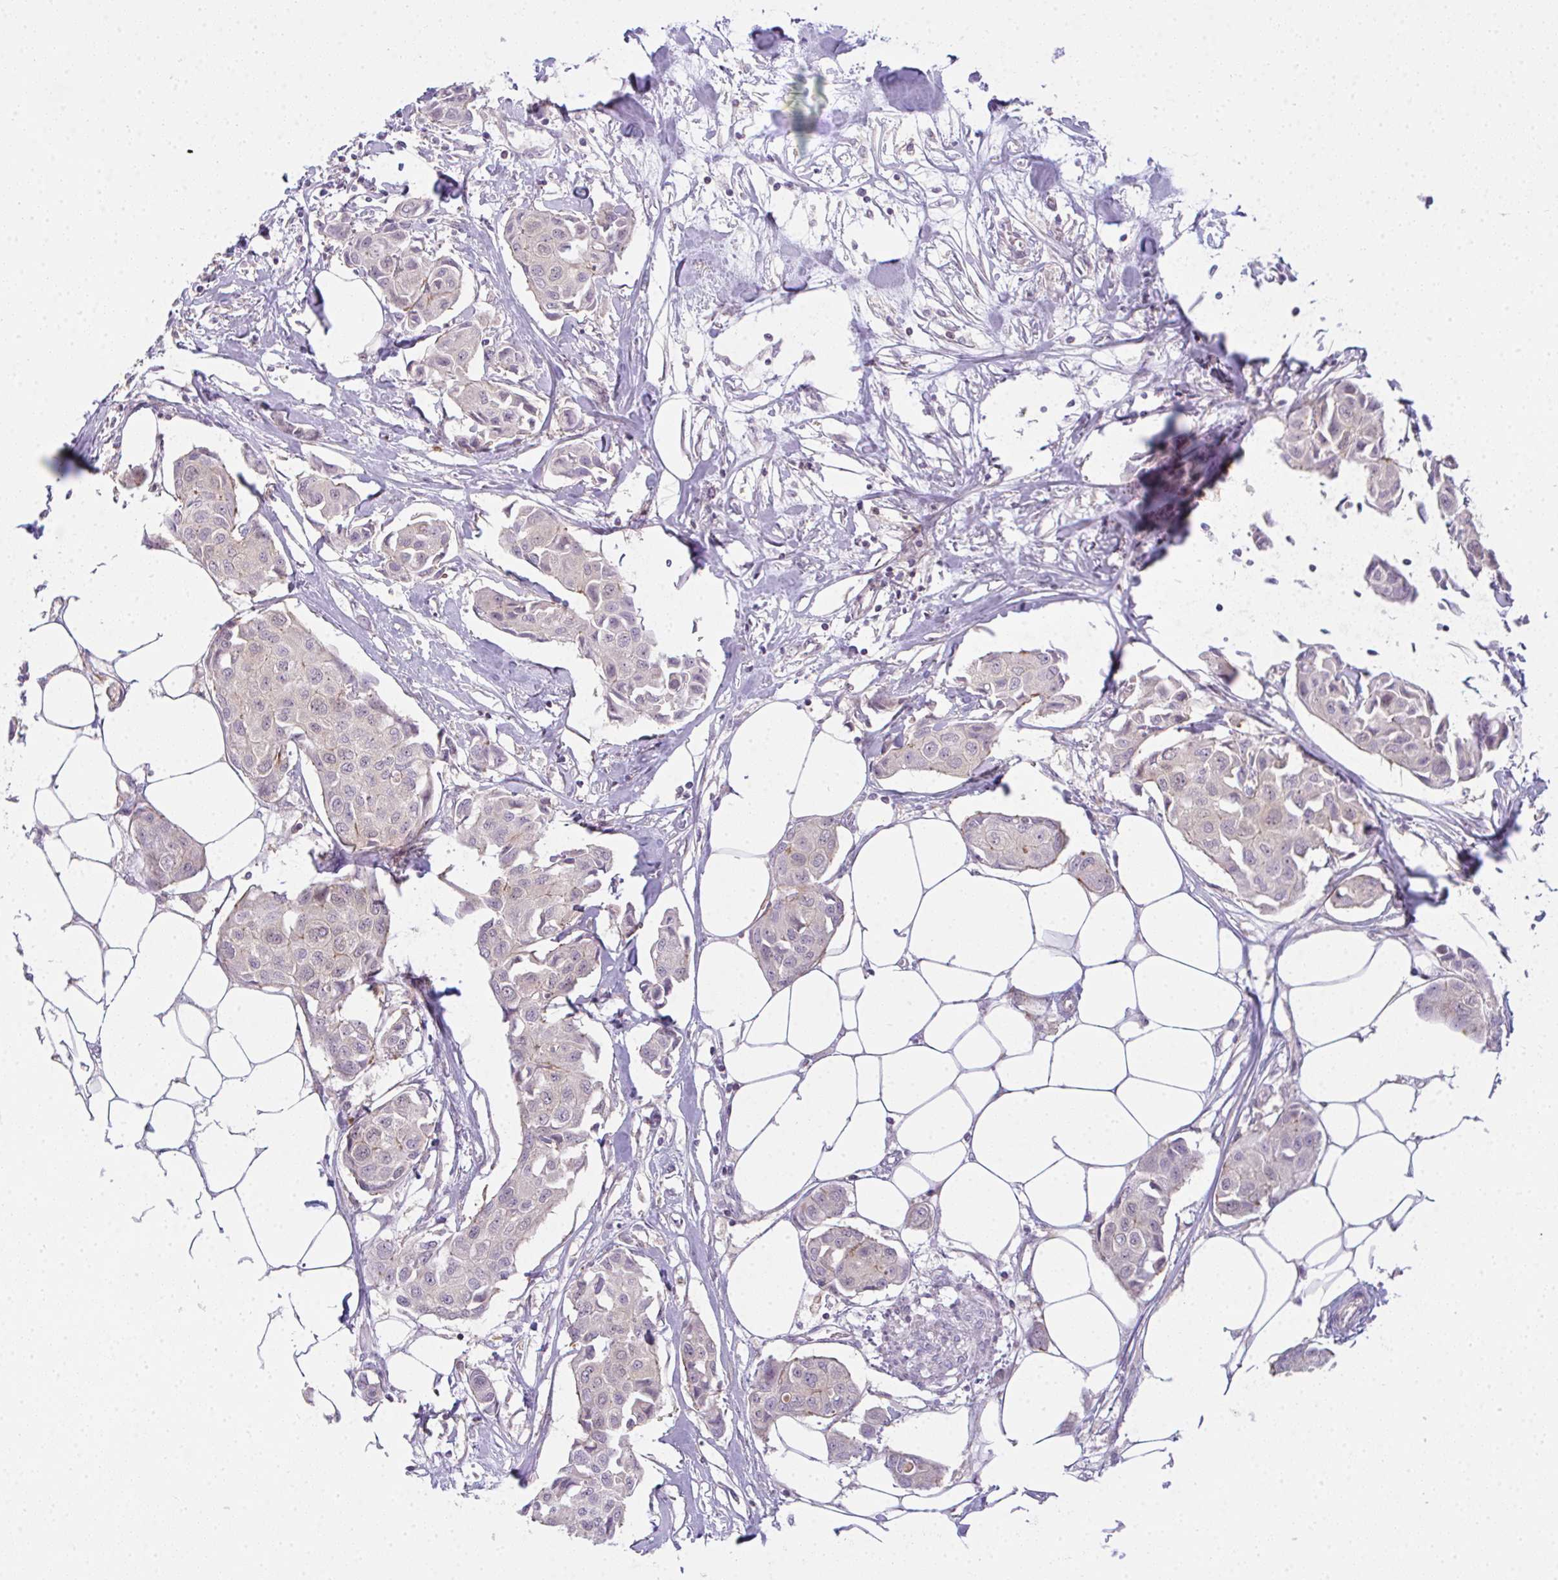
{"staining": {"intensity": "negative", "quantity": "none", "location": "none"}, "tissue": "breast cancer", "cell_type": "Tumor cells", "image_type": "cancer", "snomed": [{"axis": "morphology", "description": "Duct carcinoma"}, {"axis": "topography", "description": "Breast"}, {"axis": "topography", "description": "Lymph node"}], "caption": "This is an immunohistochemistry histopathology image of breast cancer (infiltrating ductal carcinoma). There is no positivity in tumor cells.", "gene": "CSE1L", "patient": {"sex": "female", "age": 80}}